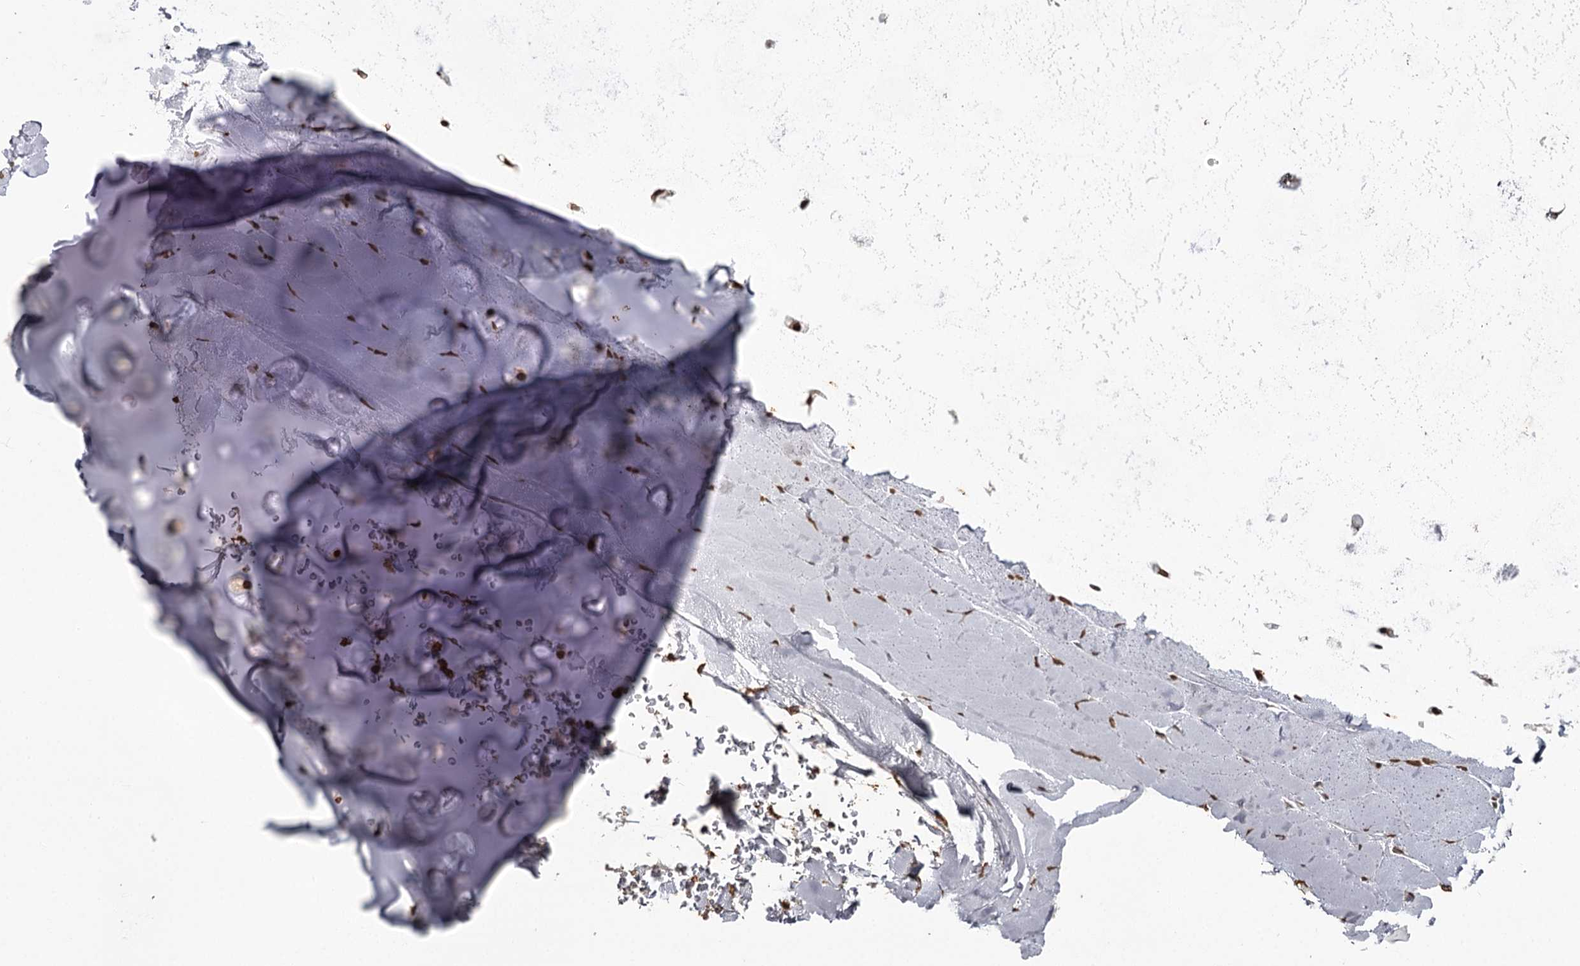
{"staining": {"intensity": "strong", "quantity": ">75%", "location": "nuclear"}, "tissue": "adipose tissue", "cell_type": "Adipocytes", "image_type": "normal", "snomed": [{"axis": "morphology", "description": "Normal tissue, NOS"}, {"axis": "morphology", "description": "Squamous cell carcinoma, NOS"}, {"axis": "topography", "description": "Lymph node"}, {"axis": "topography", "description": "Bronchus"}, {"axis": "topography", "description": "Lung"}], "caption": "Protein staining of normal adipose tissue demonstrates strong nuclear expression in approximately >75% of adipocytes.", "gene": "THYN1", "patient": {"sex": "male", "age": 66}}